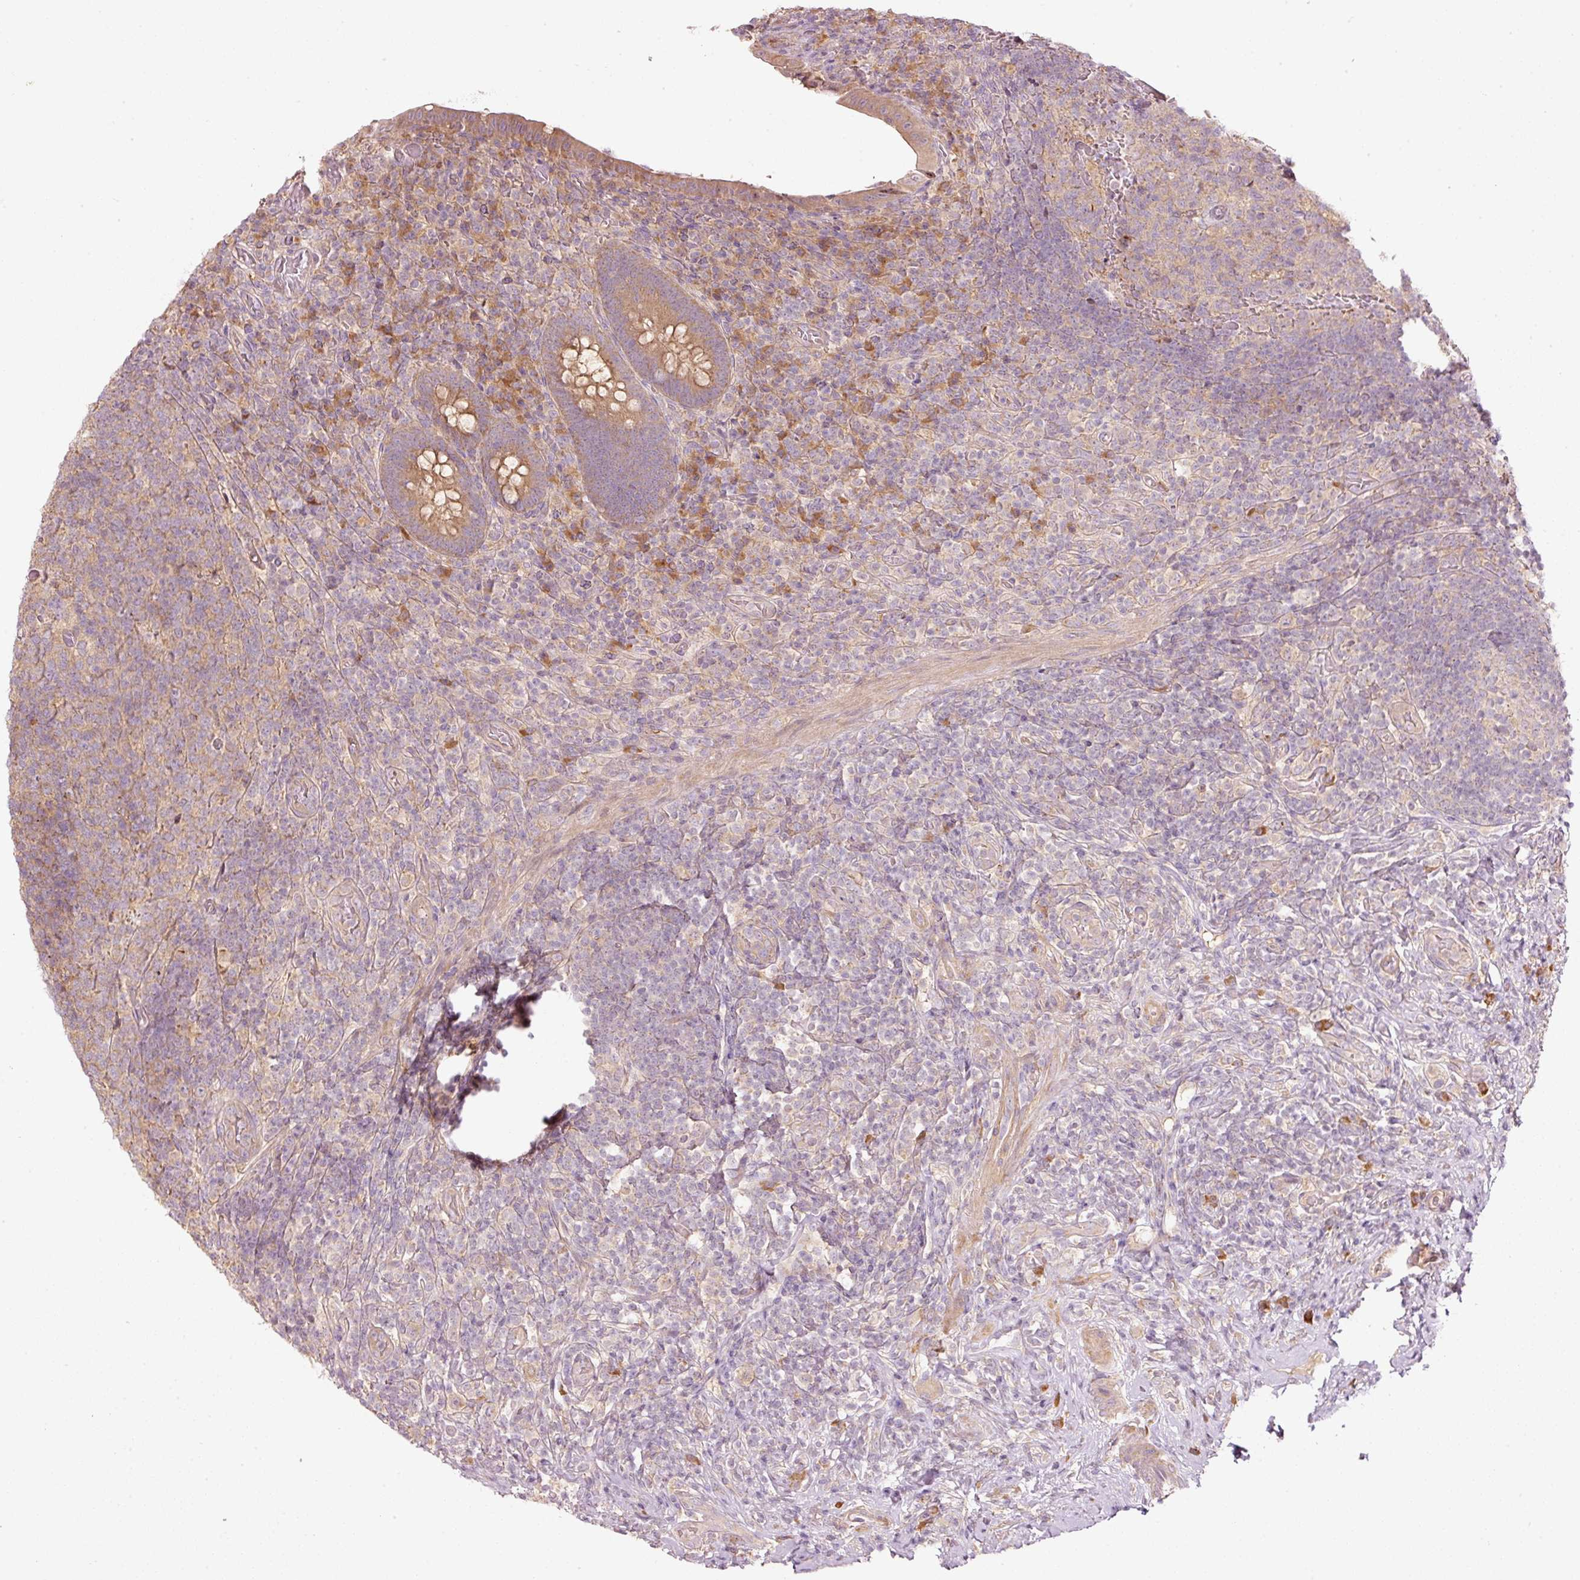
{"staining": {"intensity": "strong", "quantity": ">75%", "location": "cytoplasmic/membranous"}, "tissue": "appendix", "cell_type": "Glandular cells", "image_type": "normal", "snomed": [{"axis": "morphology", "description": "Normal tissue, NOS"}, {"axis": "topography", "description": "Appendix"}], "caption": "The micrograph exhibits immunohistochemical staining of normal appendix. There is strong cytoplasmic/membranous positivity is present in approximately >75% of glandular cells.", "gene": "MAP10", "patient": {"sex": "female", "age": 43}}